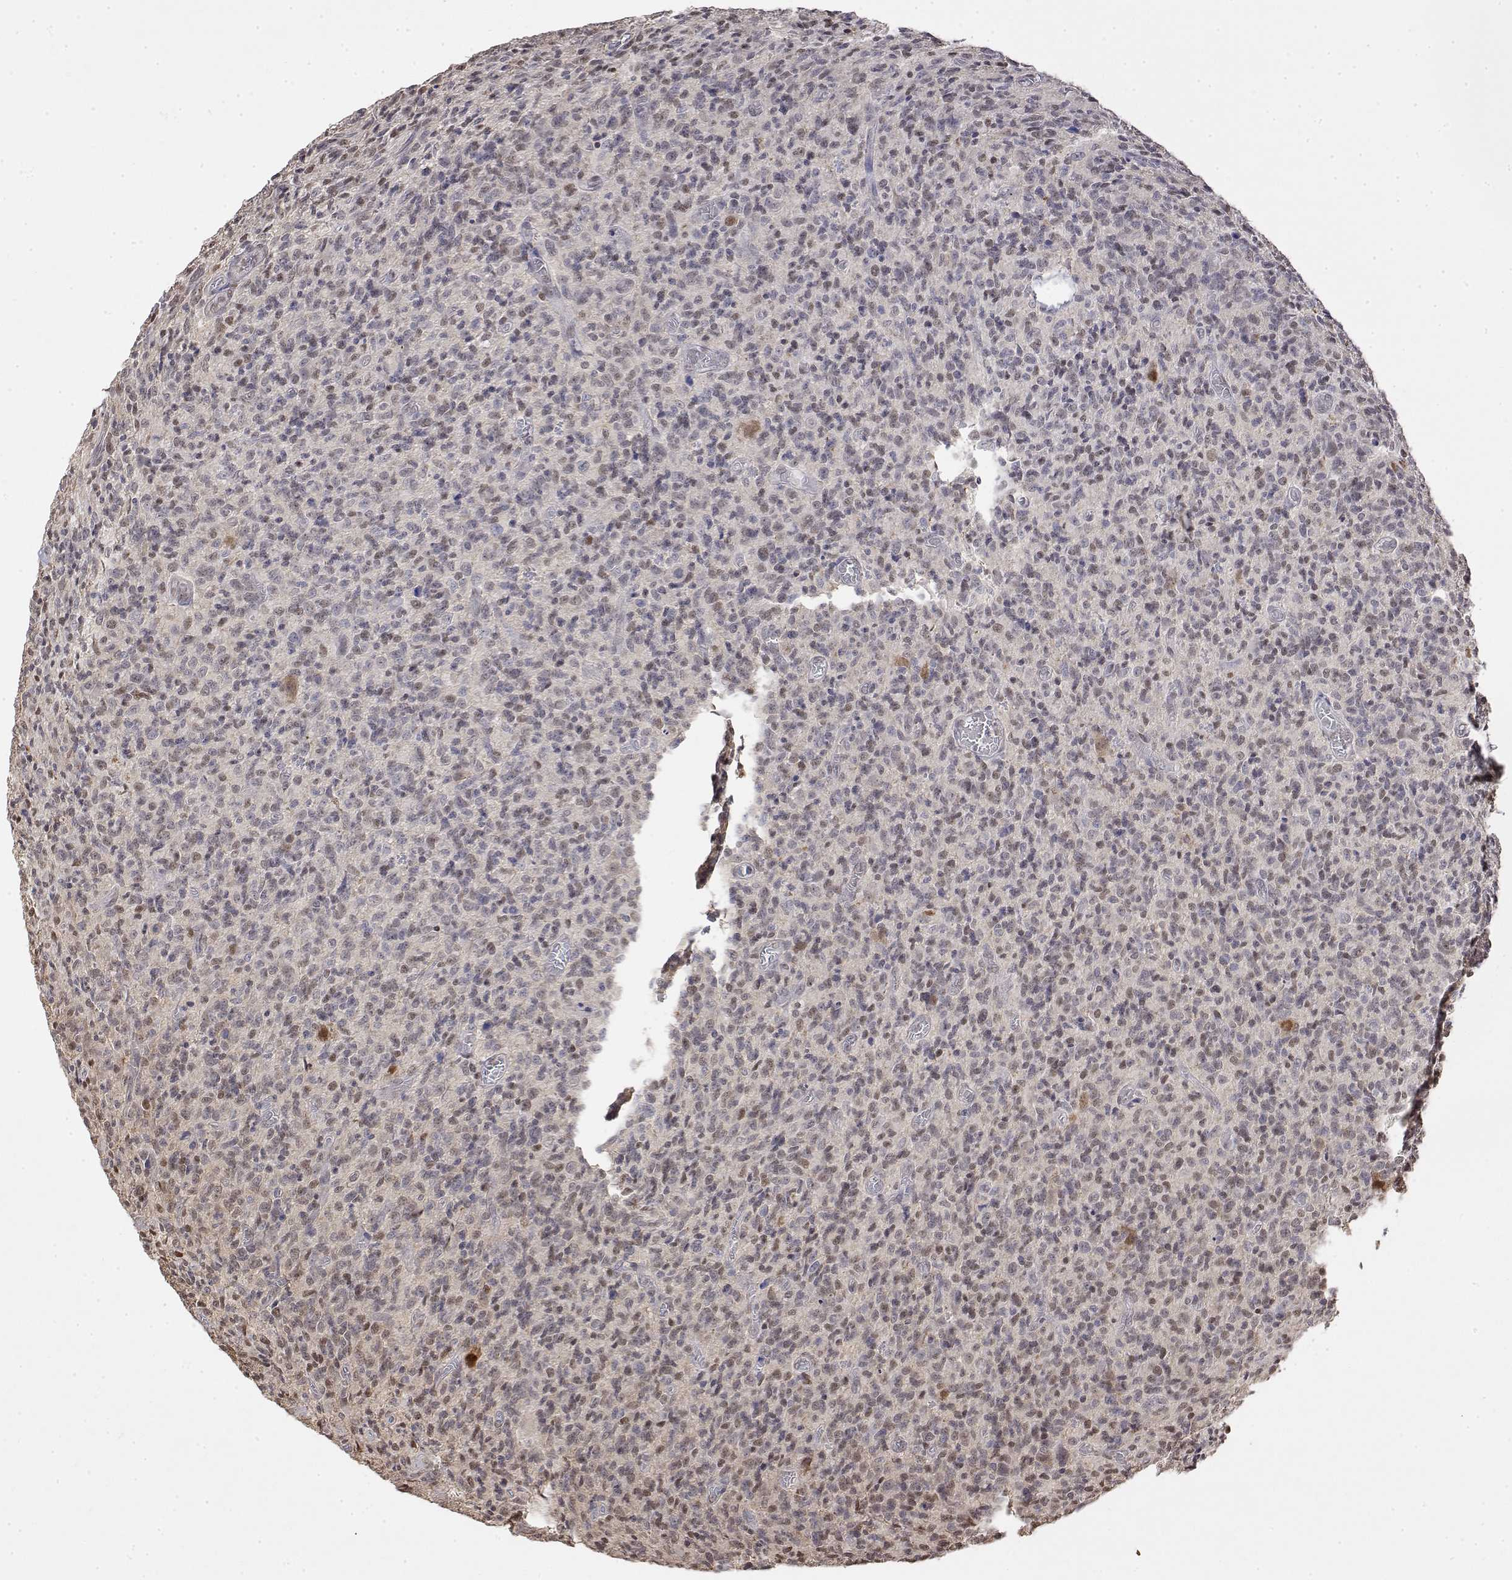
{"staining": {"intensity": "negative", "quantity": "none", "location": "none"}, "tissue": "glioma", "cell_type": "Tumor cells", "image_type": "cancer", "snomed": [{"axis": "morphology", "description": "Glioma, malignant, High grade"}, {"axis": "topography", "description": "Brain"}], "caption": "Immunohistochemistry micrograph of human glioma stained for a protein (brown), which demonstrates no expression in tumor cells.", "gene": "TPI1", "patient": {"sex": "male", "age": 76}}